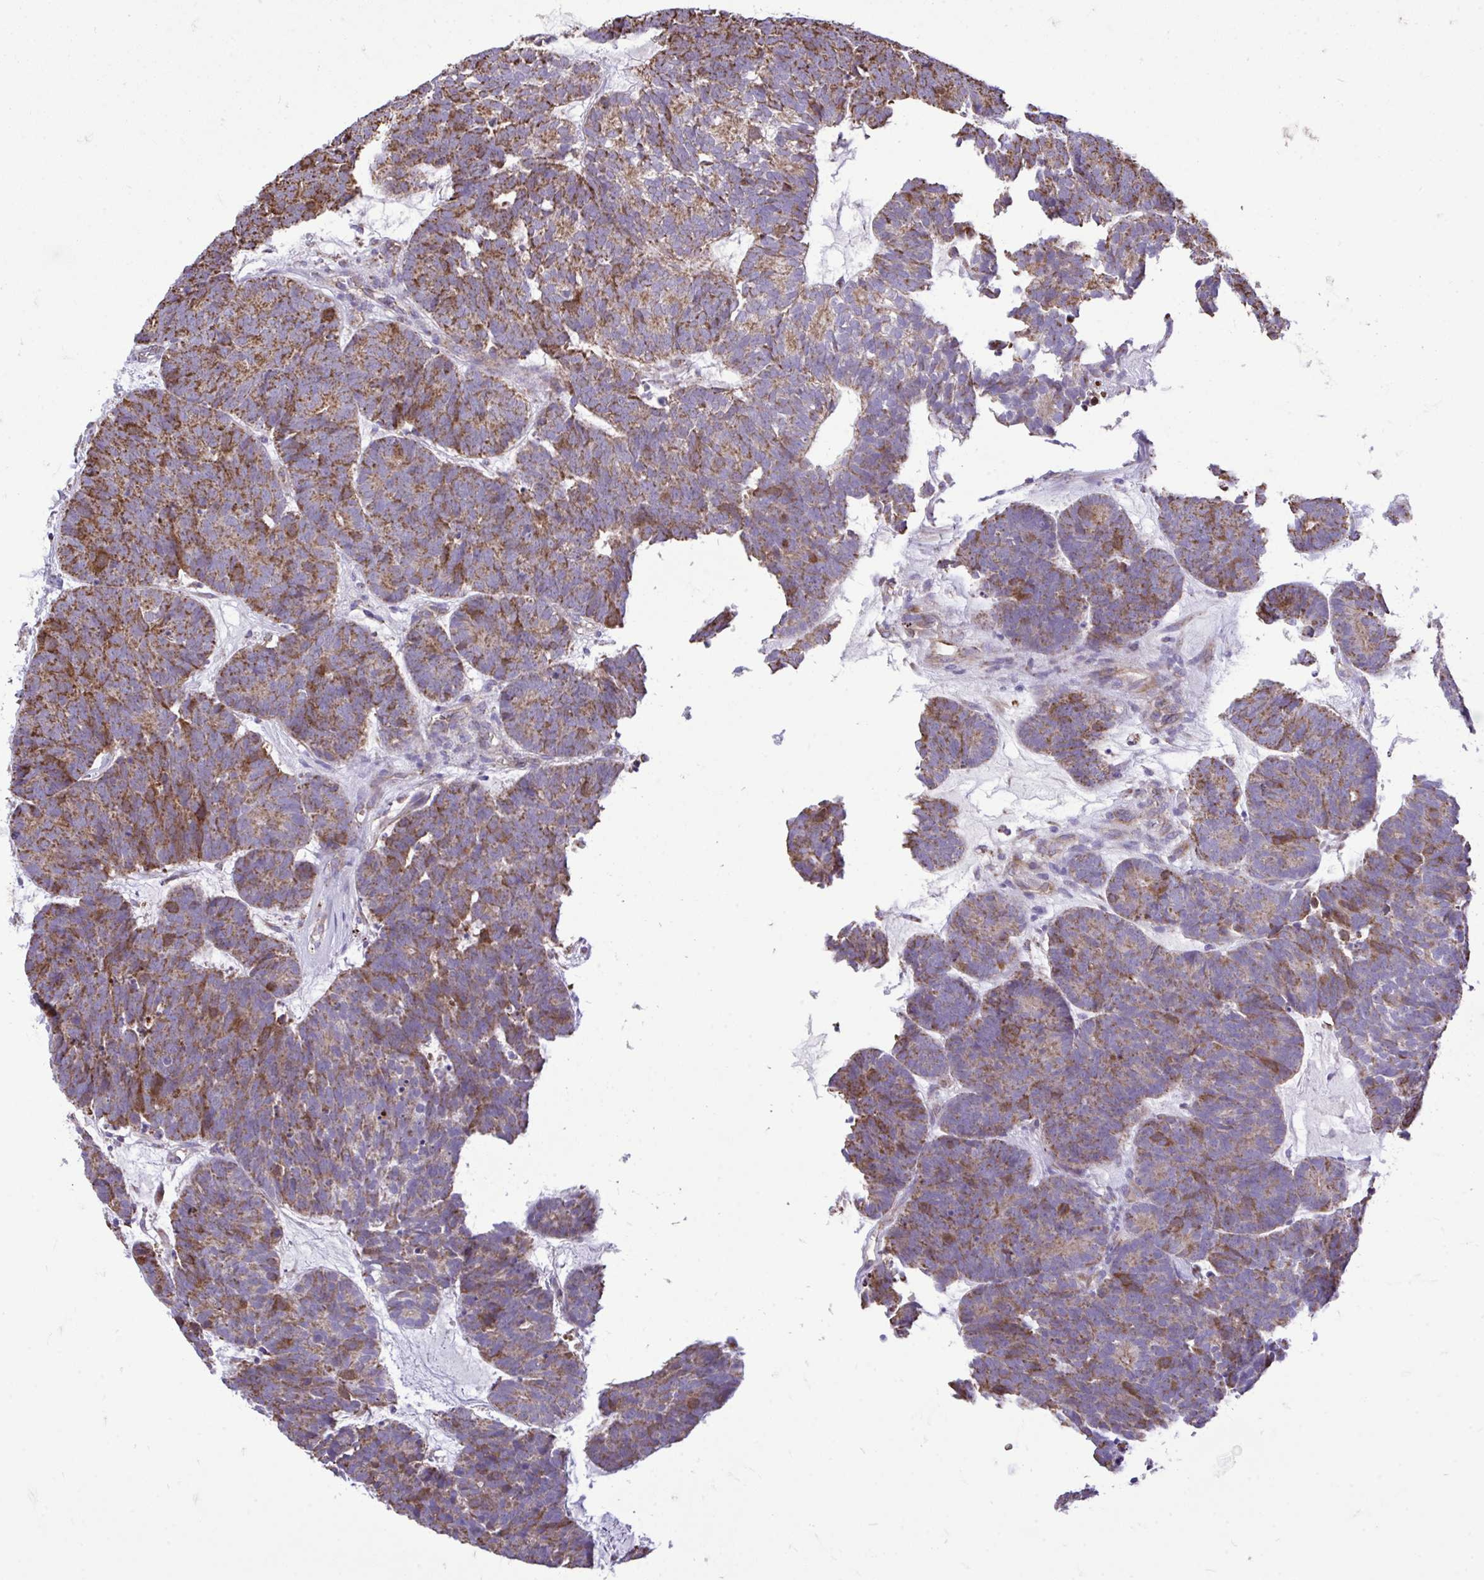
{"staining": {"intensity": "moderate", "quantity": ">75%", "location": "cytoplasmic/membranous"}, "tissue": "head and neck cancer", "cell_type": "Tumor cells", "image_type": "cancer", "snomed": [{"axis": "morphology", "description": "Adenocarcinoma, NOS"}, {"axis": "topography", "description": "Head-Neck"}], "caption": "Adenocarcinoma (head and neck) stained with a protein marker demonstrates moderate staining in tumor cells.", "gene": "UBE2C", "patient": {"sex": "female", "age": 81}}